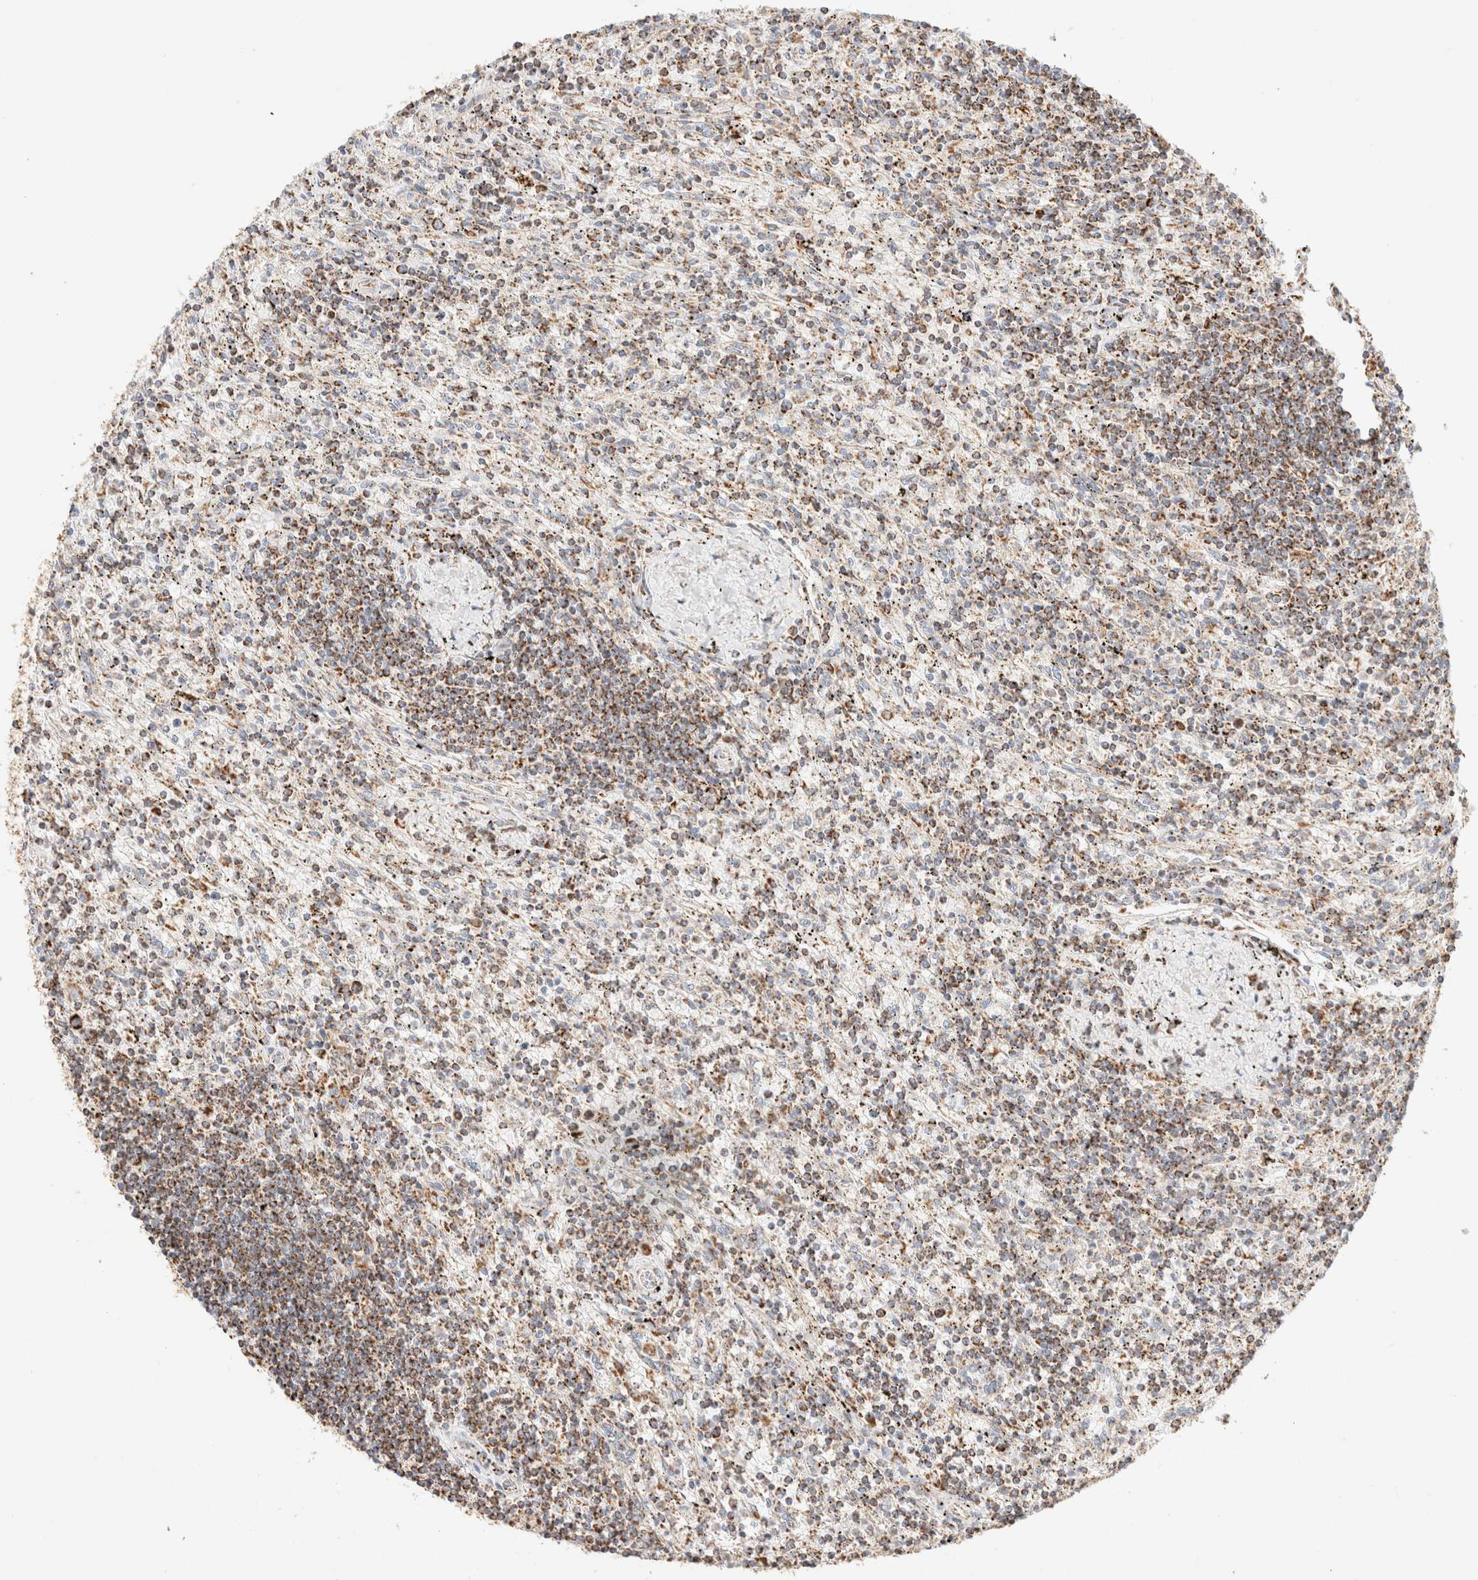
{"staining": {"intensity": "moderate", "quantity": ">75%", "location": "cytoplasmic/membranous"}, "tissue": "lymphoma", "cell_type": "Tumor cells", "image_type": "cancer", "snomed": [{"axis": "morphology", "description": "Malignant lymphoma, non-Hodgkin's type, Low grade"}, {"axis": "topography", "description": "Spleen"}], "caption": "Protein analysis of lymphoma tissue displays moderate cytoplasmic/membranous staining in approximately >75% of tumor cells.", "gene": "PHB2", "patient": {"sex": "male", "age": 76}}